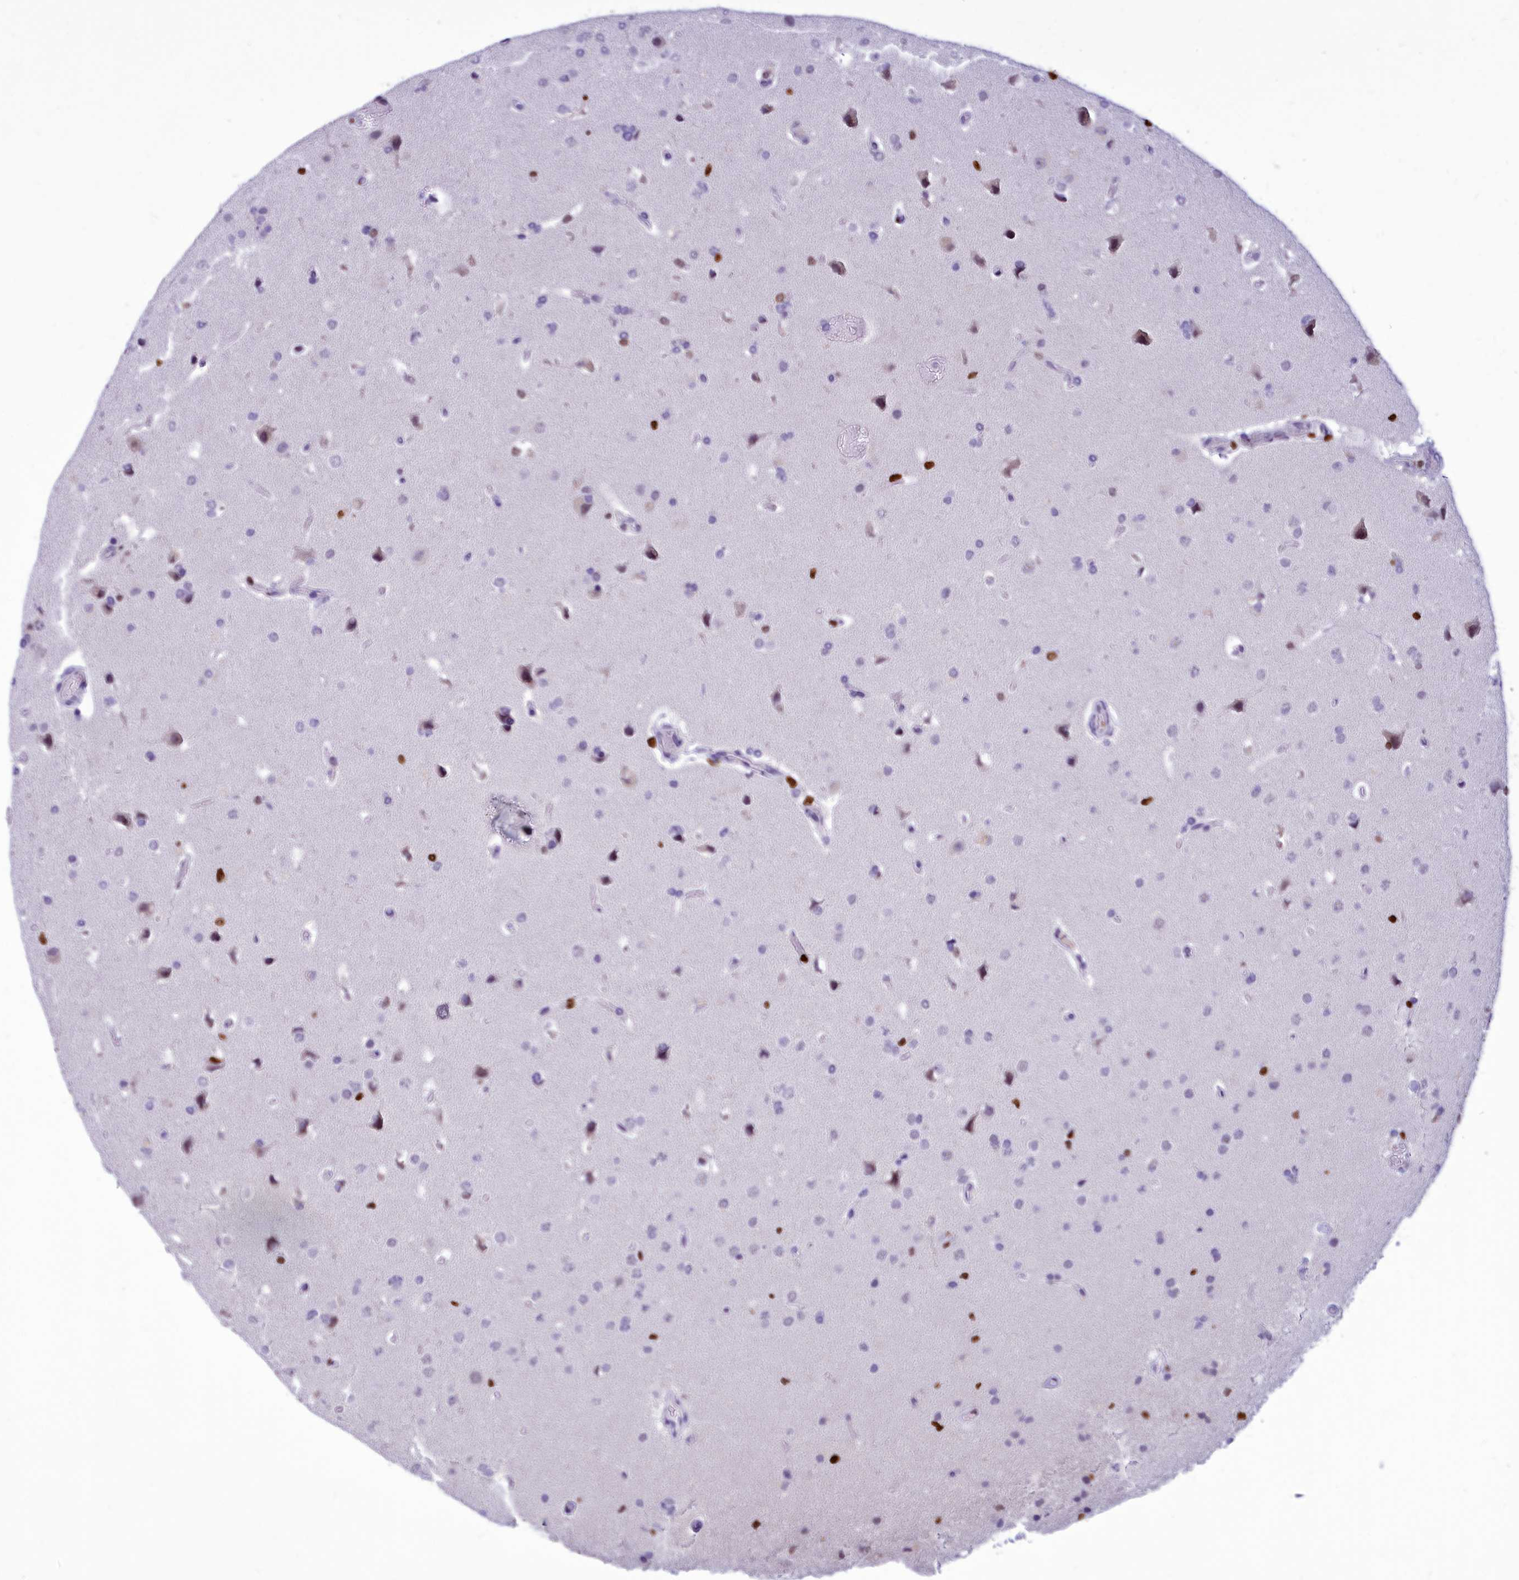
{"staining": {"intensity": "negative", "quantity": "none", "location": "none"}, "tissue": "glioma", "cell_type": "Tumor cells", "image_type": "cancer", "snomed": [{"axis": "morphology", "description": "Glioma, malignant, High grade"}, {"axis": "topography", "description": "Brain"}], "caption": "This micrograph is of high-grade glioma (malignant) stained with immunohistochemistry (IHC) to label a protein in brown with the nuclei are counter-stained blue. There is no positivity in tumor cells.", "gene": "AKAP17A", "patient": {"sex": "male", "age": 72}}